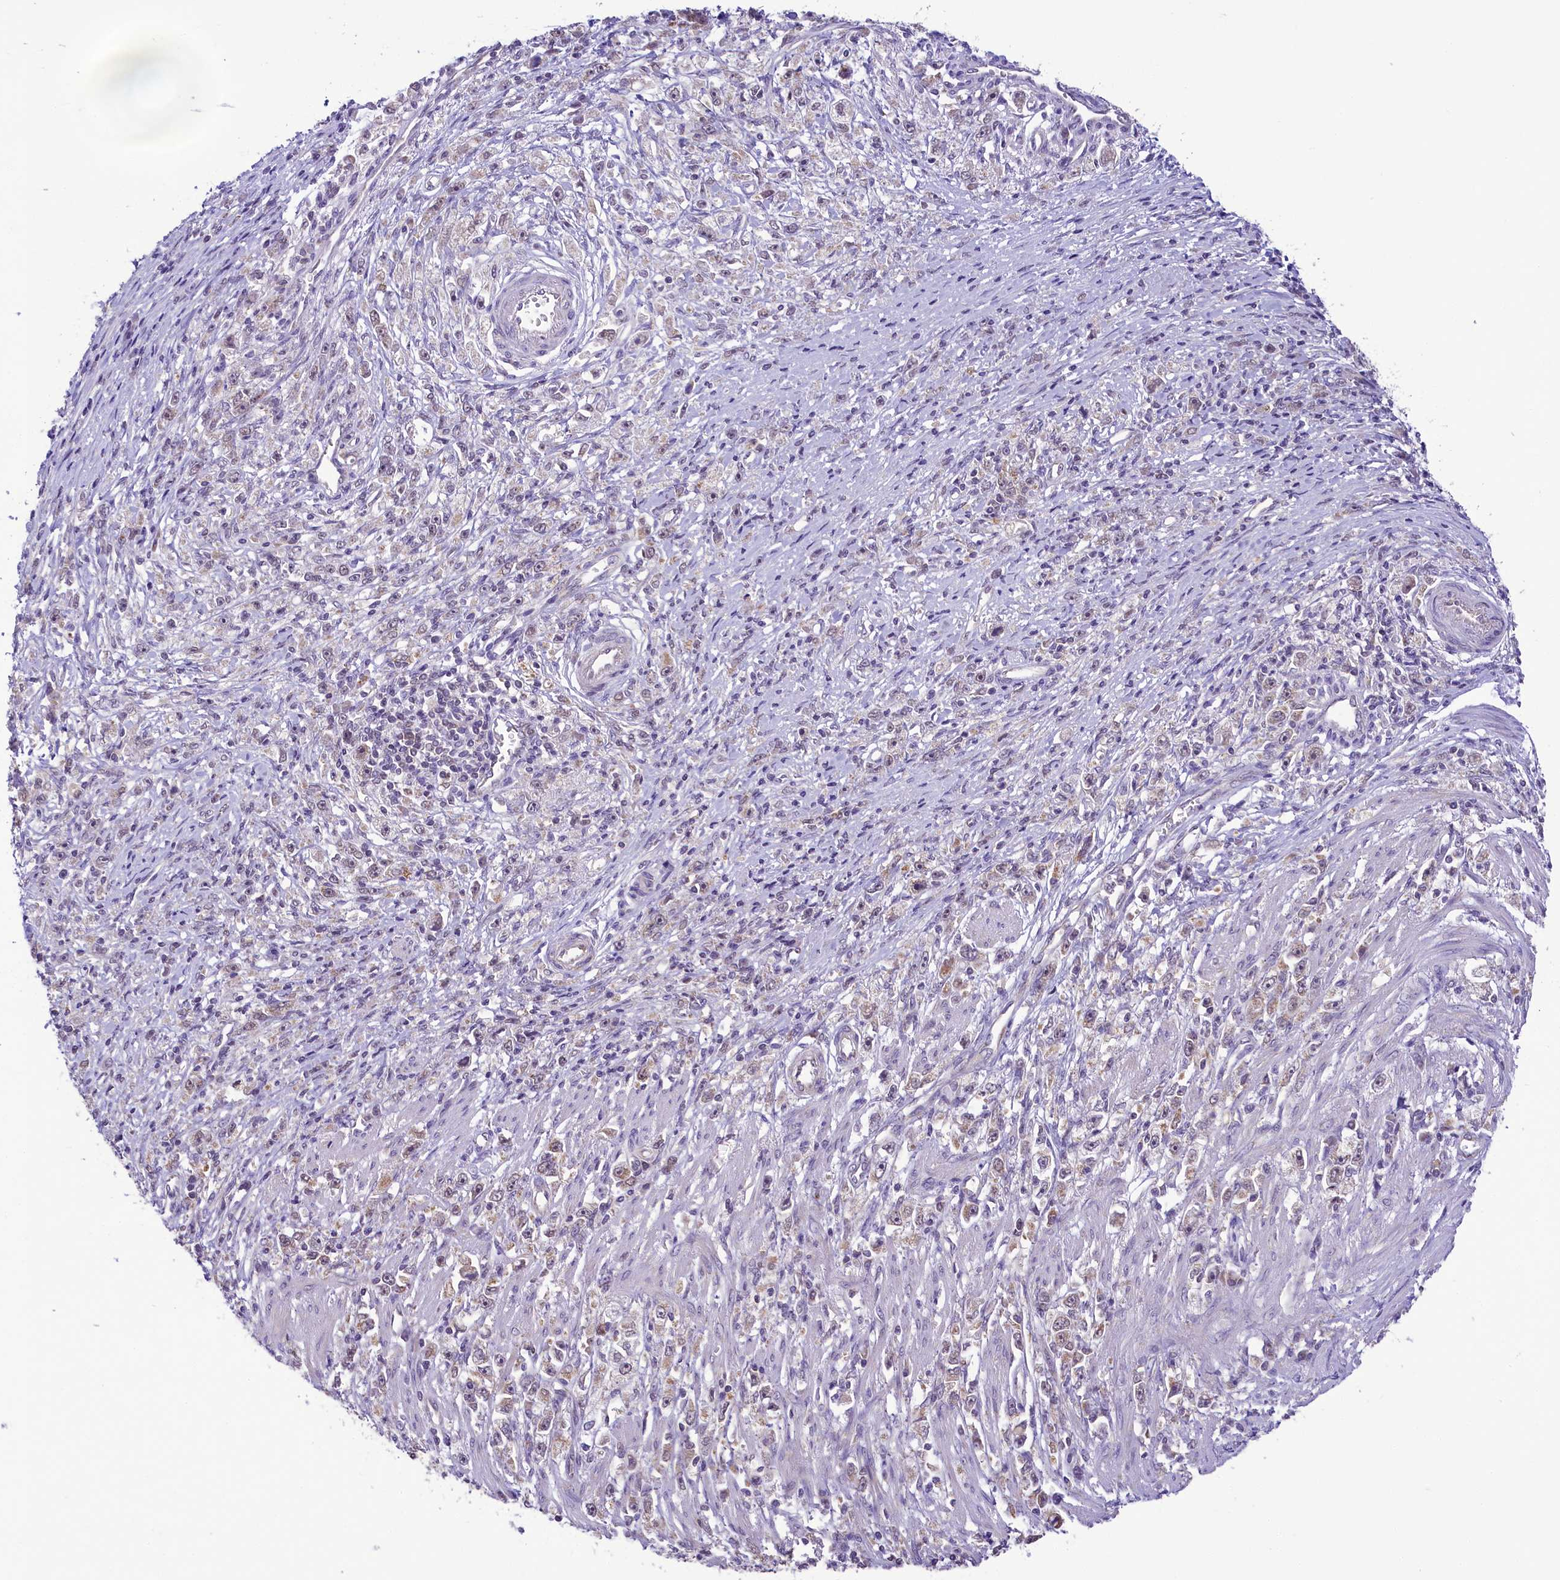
{"staining": {"intensity": "weak", "quantity": "<25%", "location": "cytoplasmic/membranous"}, "tissue": "stomach cancer", "cell_type": "Tumor cells", "image_type": "cancer", "snomed": [{"axis": "morphology", "description": "Adenocarcinoma, NOS"}, {"axis": "topography", "description": "Stomach"}], "caption": "A high-resolution image shows IHC staining of adenocarcinoma (stomach), which demonstrates no significant staining in tumor cells.", "gene": "PAF1", "patient": {"sex": "female", "age": 59}}